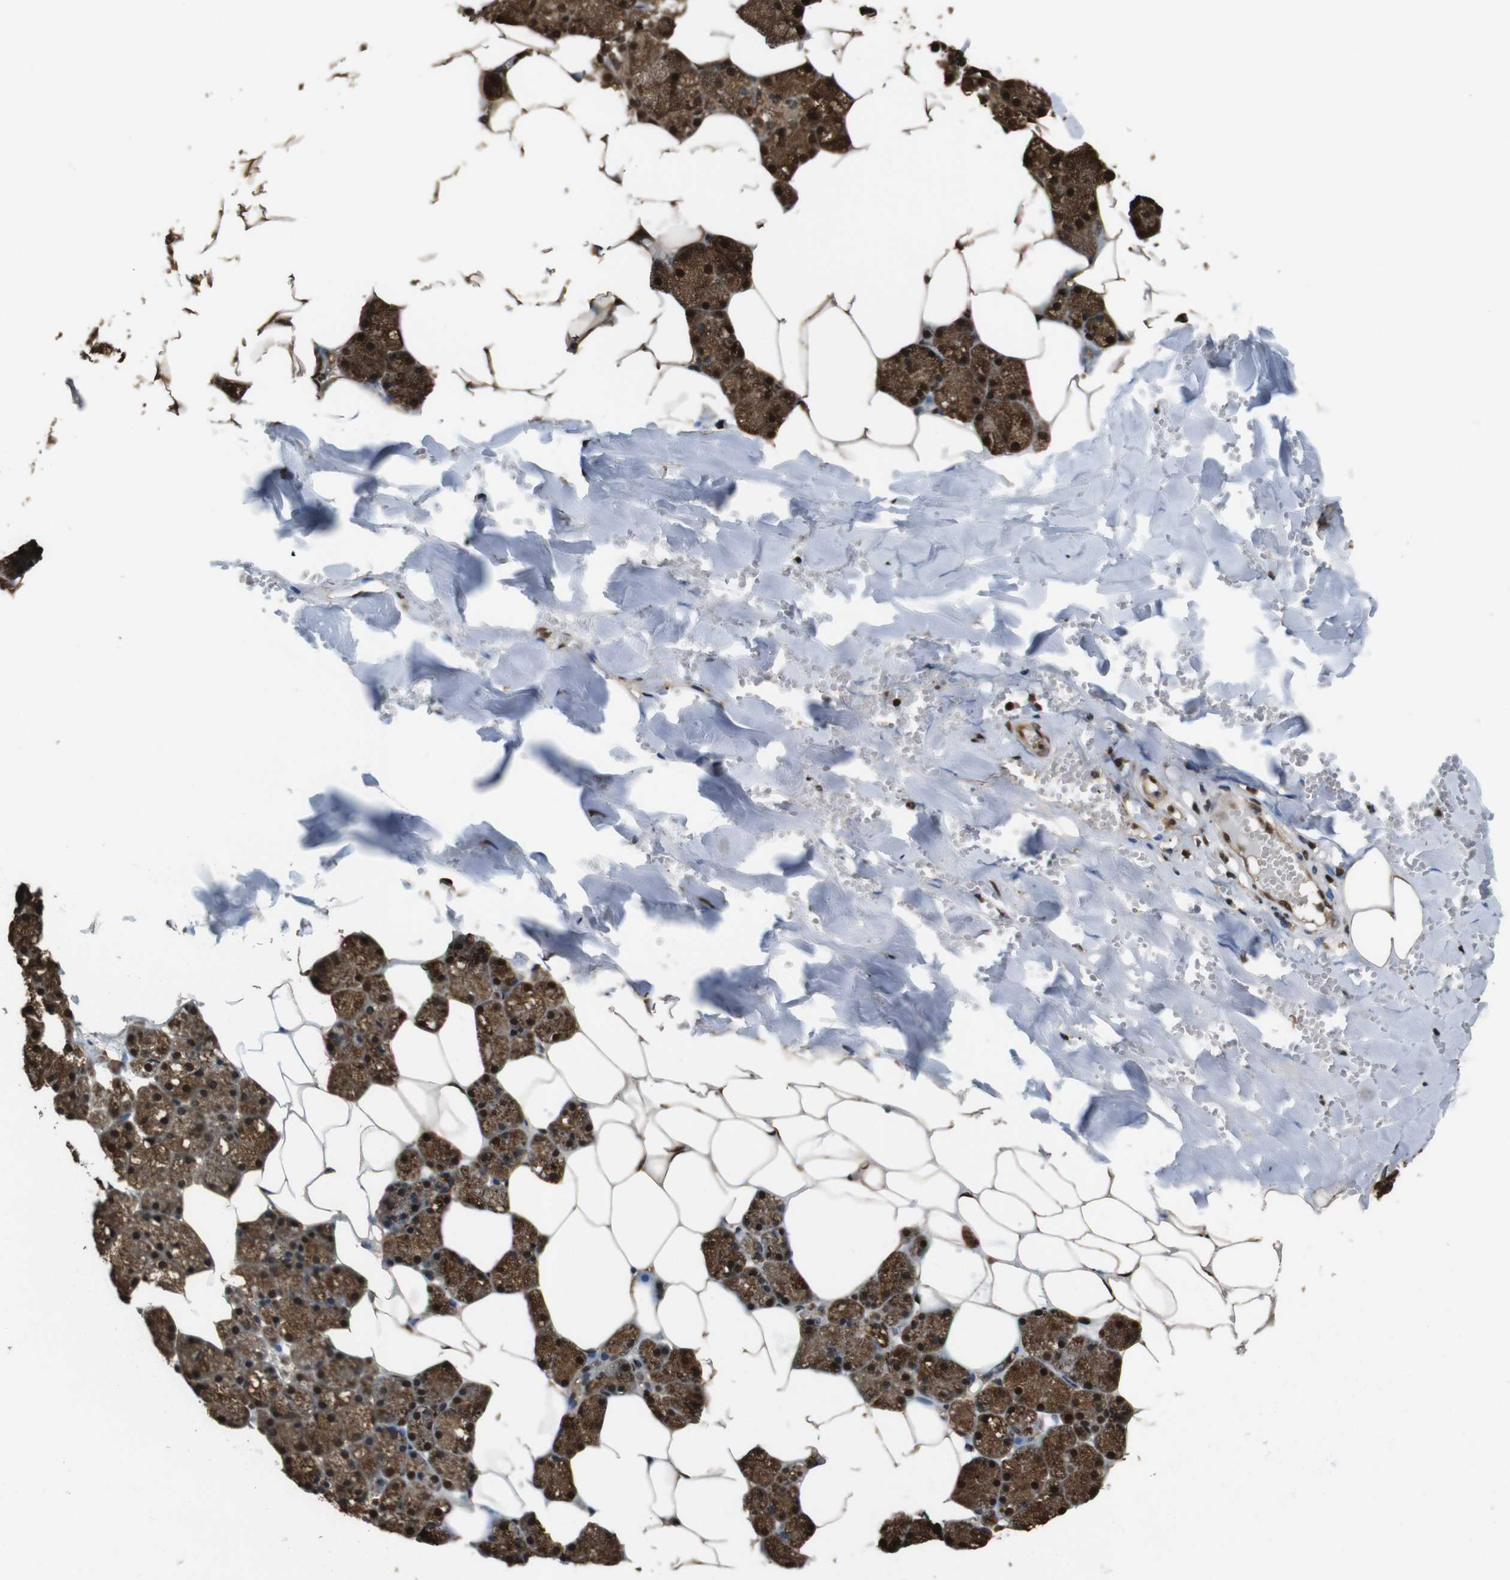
{"staining": {"intensity": "strong", "quantity": ">75%", "location": "cytoplasmic/membranous,nuclear"}, "tissue": "salivary gland", "cell_type": "Glandular cells", "image_type": "normal", "snomed": [{"axis": "morphology", "description": "Normal tissue, NOS"}, {"axis": "topography", "description": "Salivary gland"}], "caption": "Immunohistochemistry of normal salivary gland demonstrates high levels of strong cytoplasmic/membranous,nuclear staining in about >75% of glandular cells. (Brightfield microscopy of DAB IHC at high magnification).", "gene": "VCP", "patient": {"sex": "male", "age": 62}}